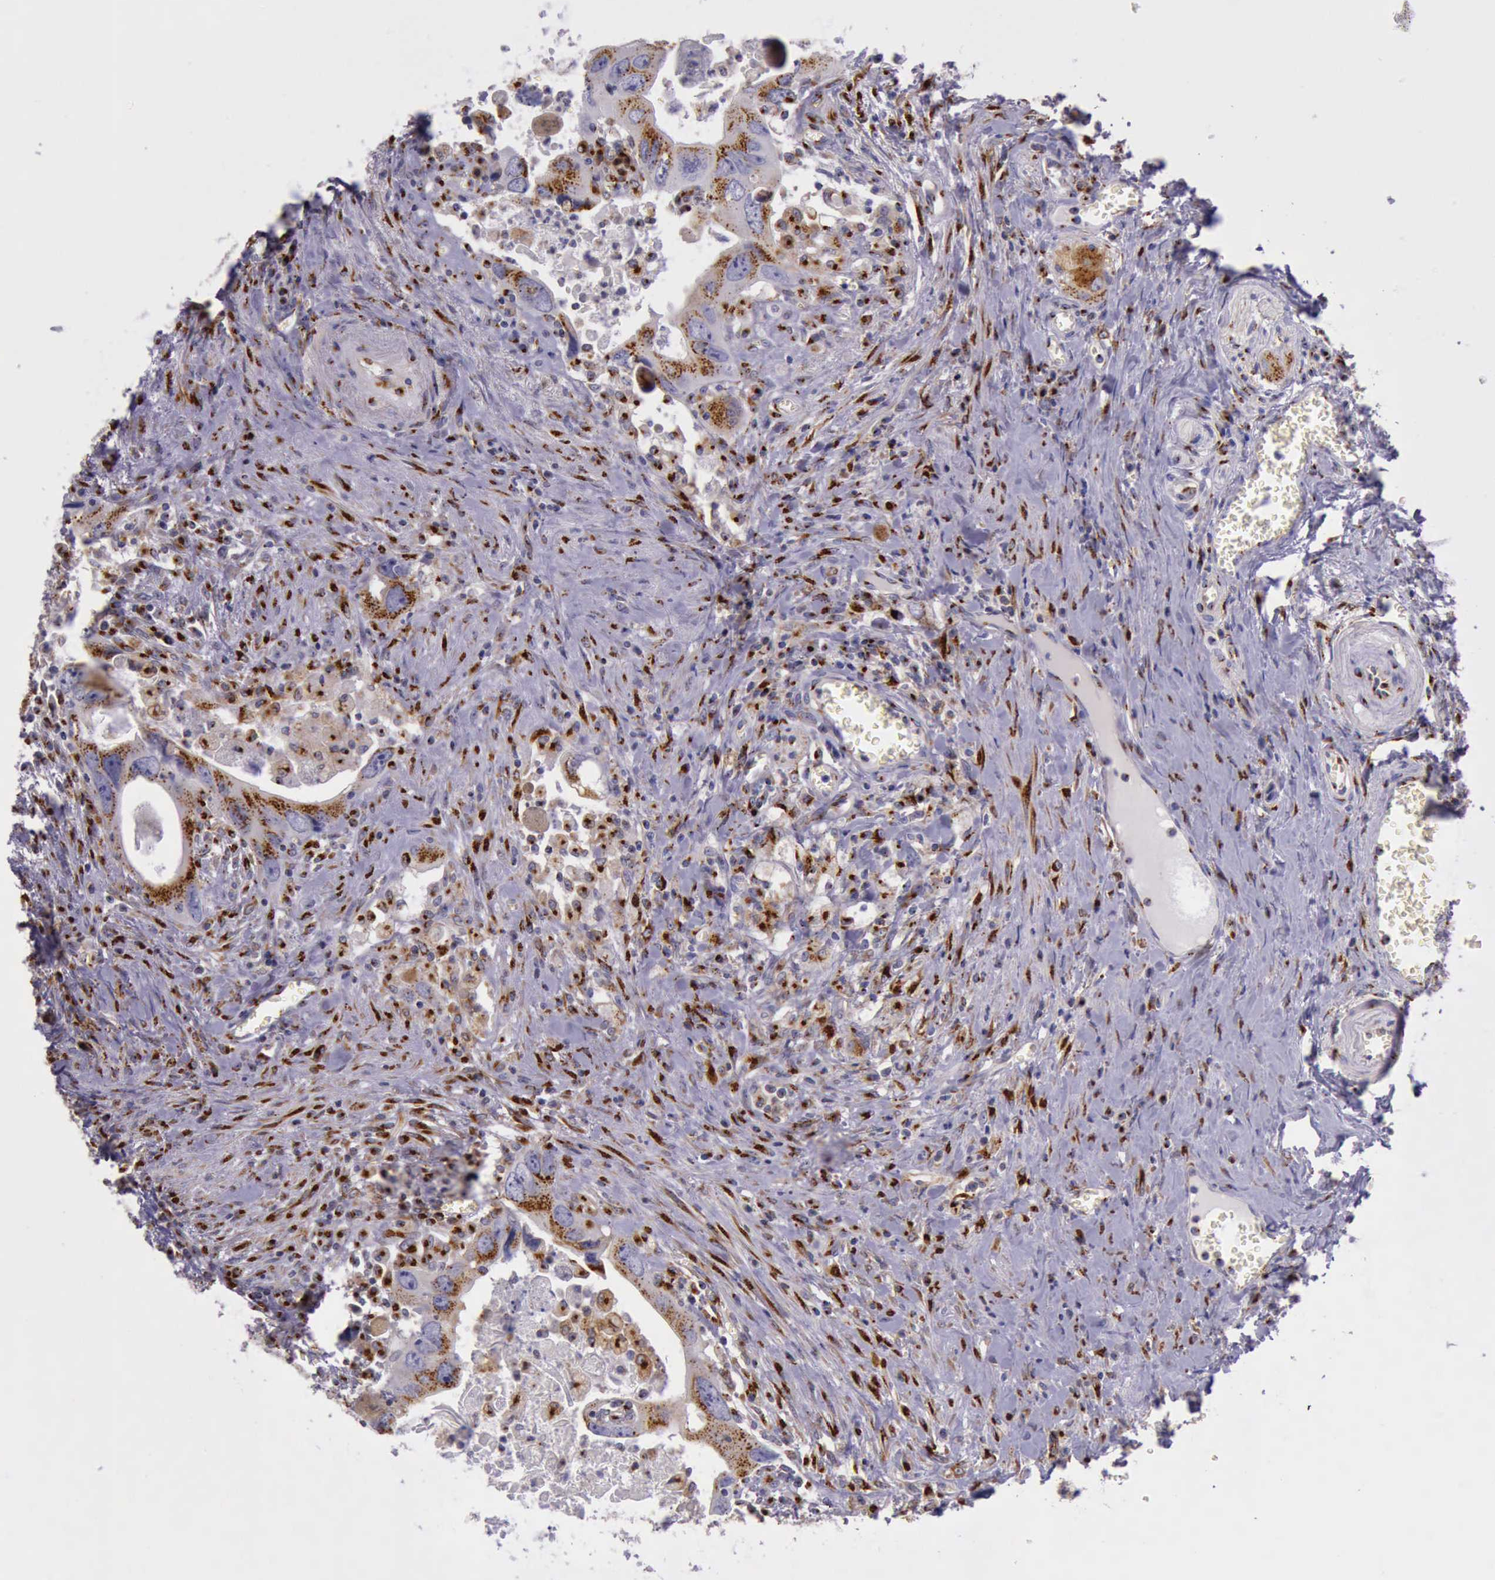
{"staining": {"intensity": "strong", "quantity": ">75%", "location": "cytoplasmic/membranous"}, "tissue": "colorectal cancer", "cell_type": "Tumor cells", "image_type": "cancer", "snomed": [{"axis": "morphology", "description": "Adenocarcinoma, NOS"}, {"axis": "topography", "description": "Rectum"}], "caption": "Protein analysis of colorectal cancer (adenocarcinoma) tissue demonstrates strong cytoplasmic/membranous staining in approximately >75% of tumor cells.", "gene": "GOLGA5", "patient": {"sex": "male", "age": 70}}